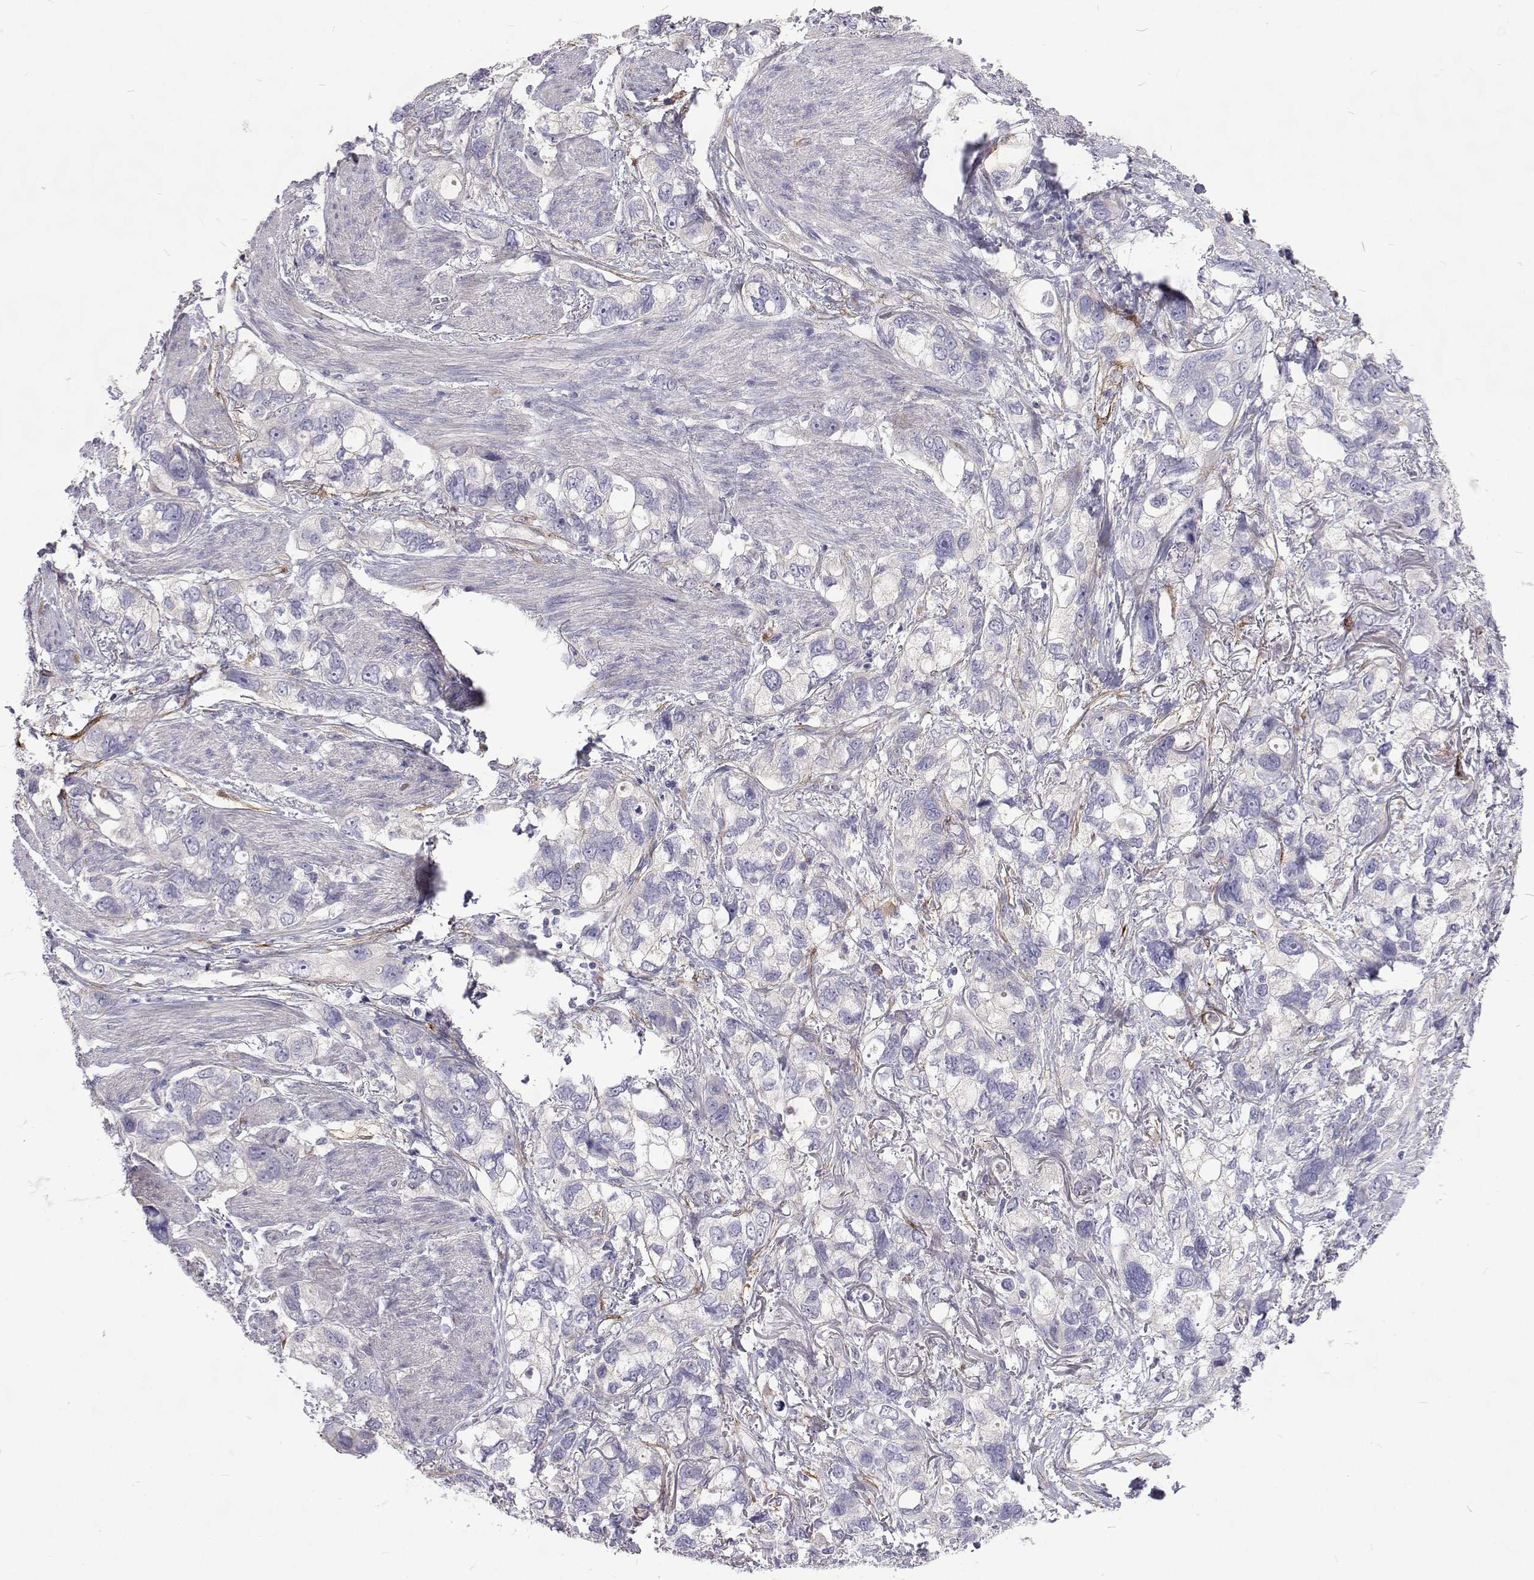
{"staining": {"intensity": "negative", "quantity": "none", "location": "none"}, "tissue": "stomach cancer", "cell_type": "Tumor cells", "image_type": "cancer", "snomed": [{"axis": "morphology", "description": "Adenocarcinoma, NOS"}, {"axis": "topography", "description": "Stomach, upper"}], "caption": "Micrograph shows no significant protein staining in tumor cells of stomach cancer.", "gene": "NPR3", "patient": {"sex": "female", "age": 81}}